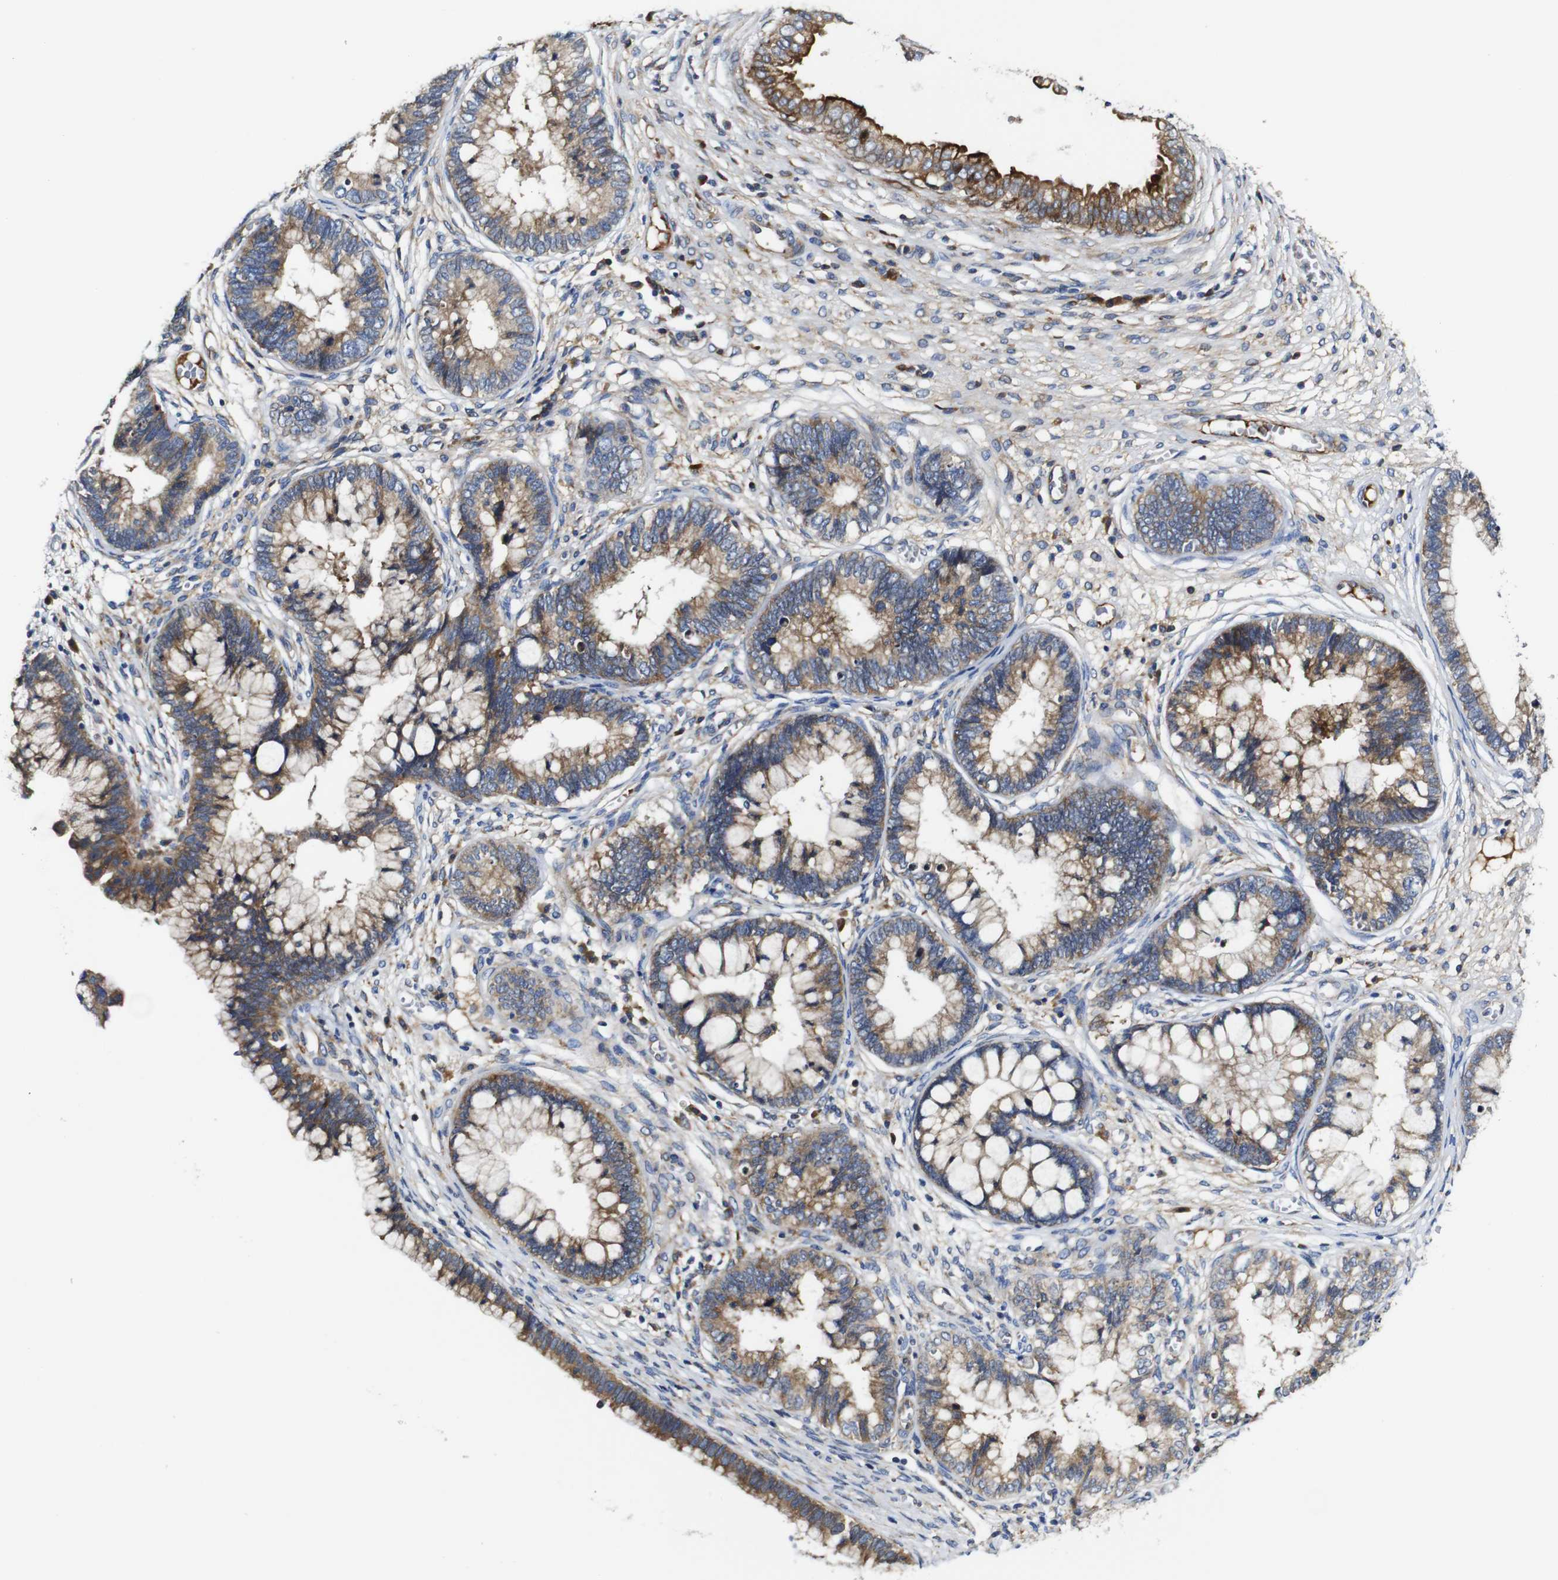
{"staining": {"intensity": "moderate", "quantity": ">75%", "location": "cytoplasmic/membranous"}, "tissue": "cervical cancer", "cell_type": "Tumor cells", "image_type": "cancer", "snomed": [{"axis": "morphology", "description": "Adenocarcinoma, NOS"}, {"axis": "topography", "description": "Cervix"}], "caption": "Tumor cells reveal moderate cytoplasmic/membranous staining in approximately >75% of cells in cervical cancer.", "gene": "CLCC1", "patient": {"sex": "female", "age": 44}}